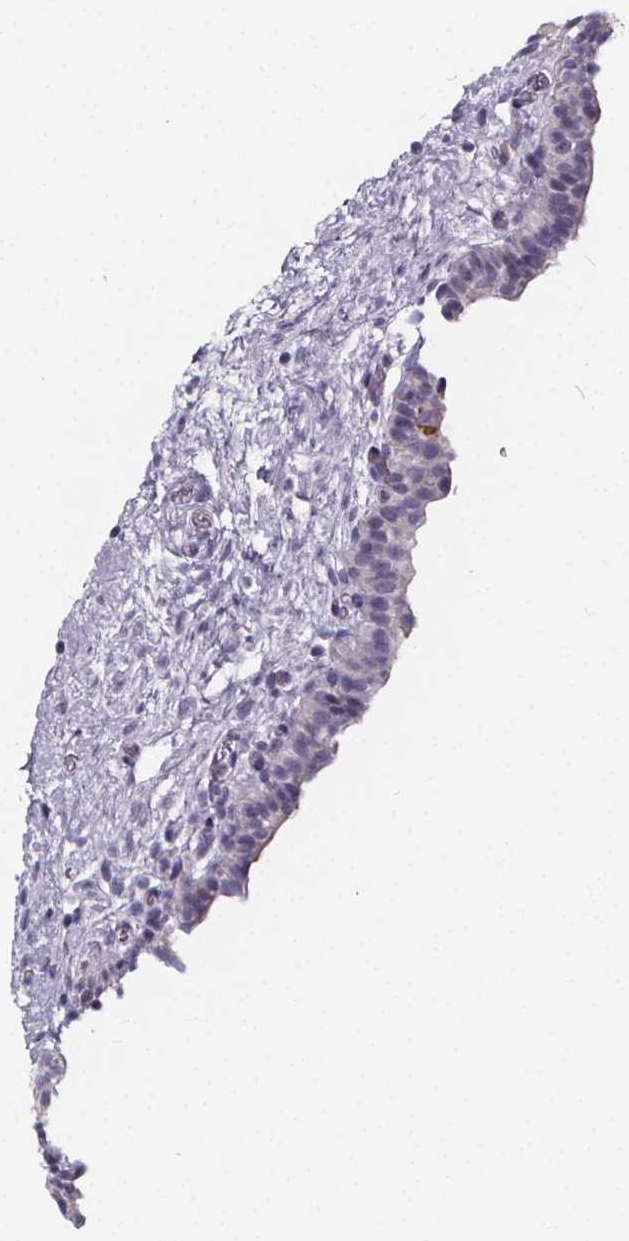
{"staining": {"intensity": "negative", "quantity": "none", "location": "none"}, "tissue": "urinary bladder", "cell_type": "Urothelial cells", "image_type": "normal", "snomed": [{"axis": "morphology", "description": "Normal tissue, NOS"}, {"axis": "topography", "description": "Urinary bladder"}], "caption": "The immunohistochemistry micrograph has no significant positivity in urothelial cells of urinary bladder. (IHC, brightfield microscopy, high magnification).", "gene": "SPEF2", "patient": {"sex": "male", "age": 69}}